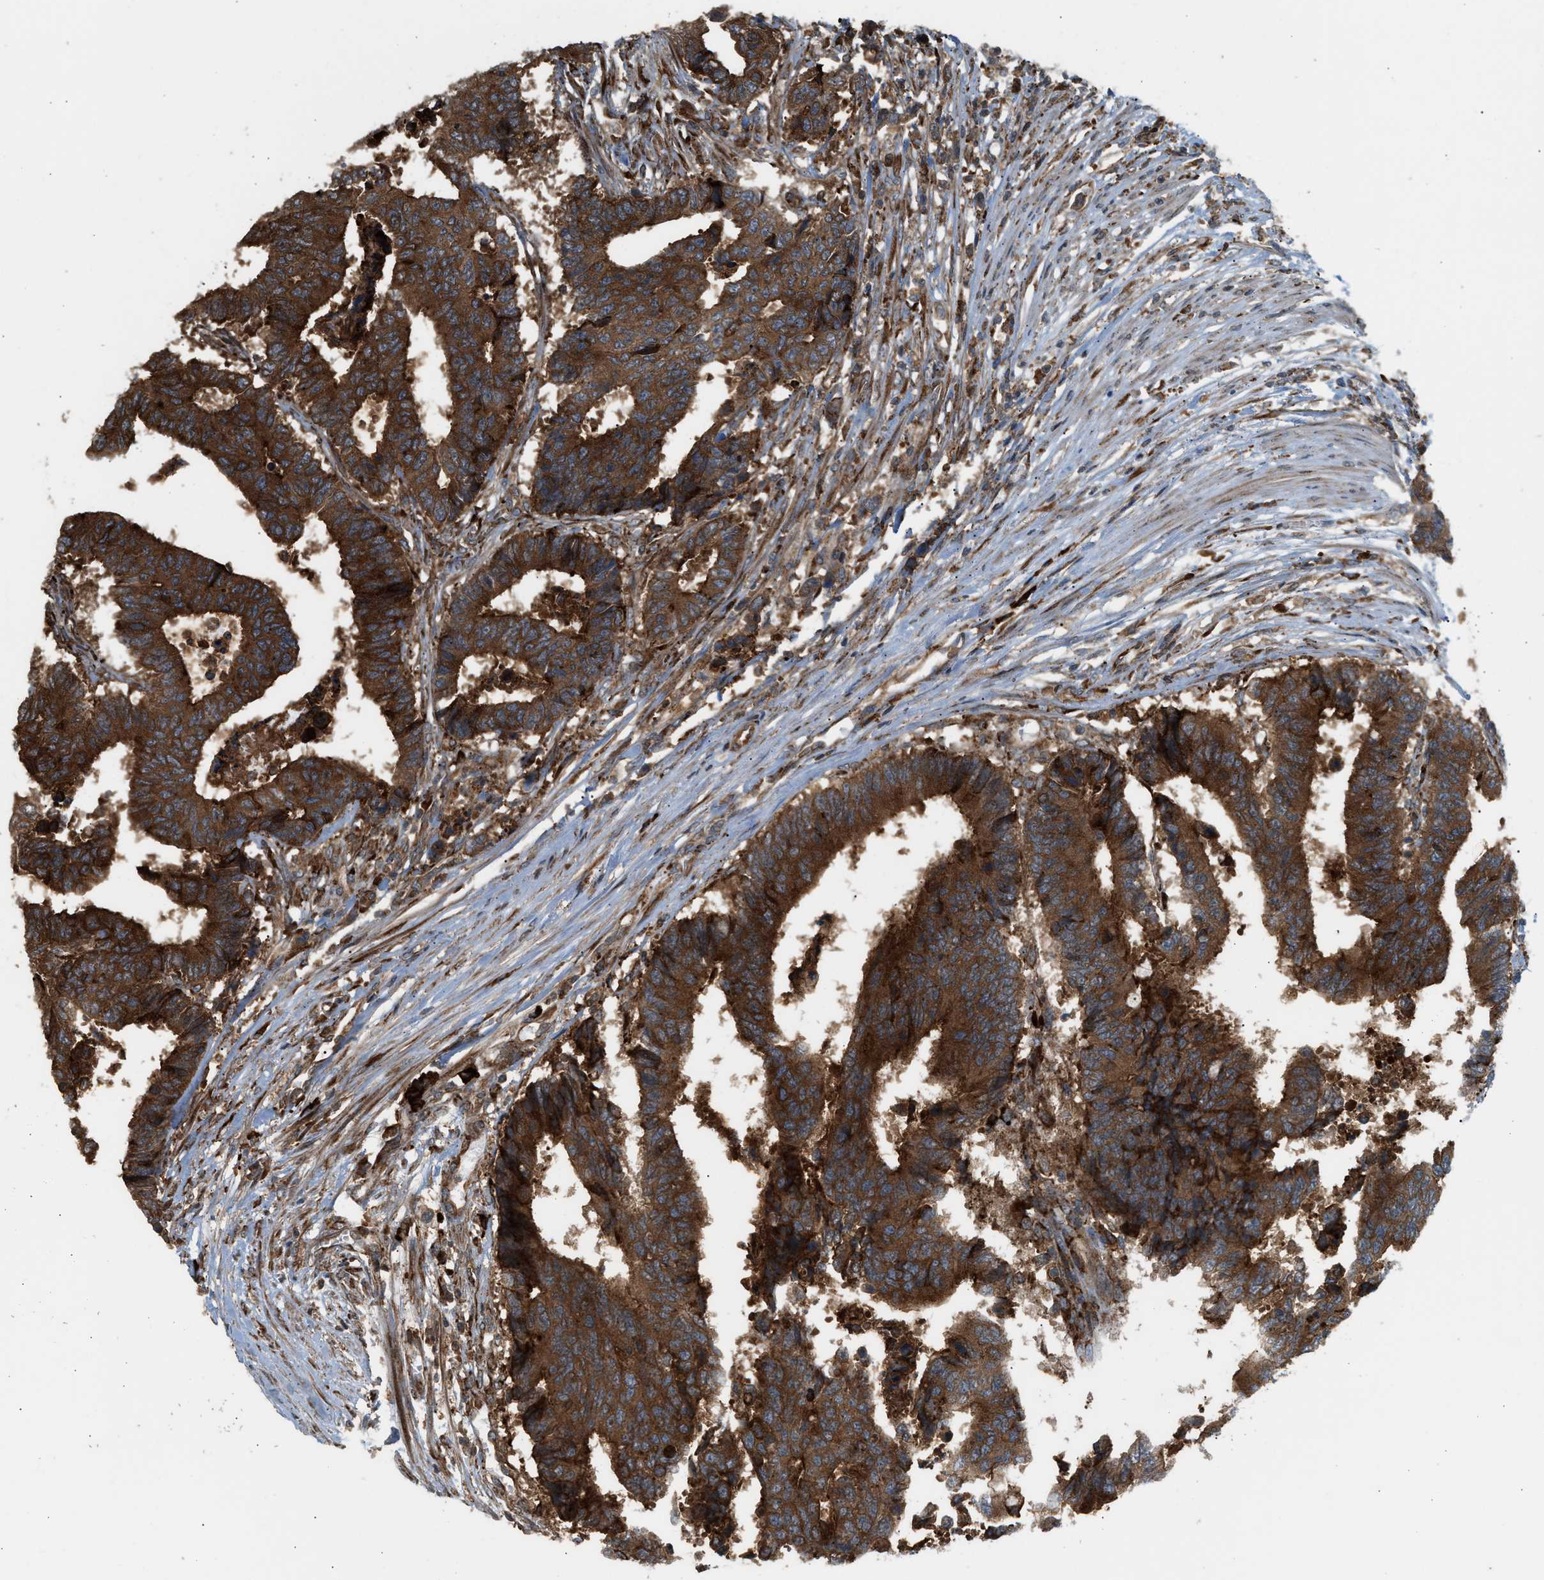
{"staining": {"intensity": "strong", "quantity": ">75%", "location": "cytoplasmic/membranous"}, "tissue": "colorectal cancer", "cell_type": "Tumor cells", "image_type": "cancer", "snomed": [{"axis": "morphology", "description": "Adenocarcinoma, NOS"}, {"axis": "topography", "description": "Rectum"}], "caption": "Protein expression analysis of human colorectal cancer reveals strong cytoplasmic/membranous positivity in about >75% of tumor cells. (Stains: DAB in brown, nuclei in blue, Microscopy: brightfield microscopy at high magnification).", "gene": "BAIAP2L1", "patient": {"sex": "male", "age": 84}}